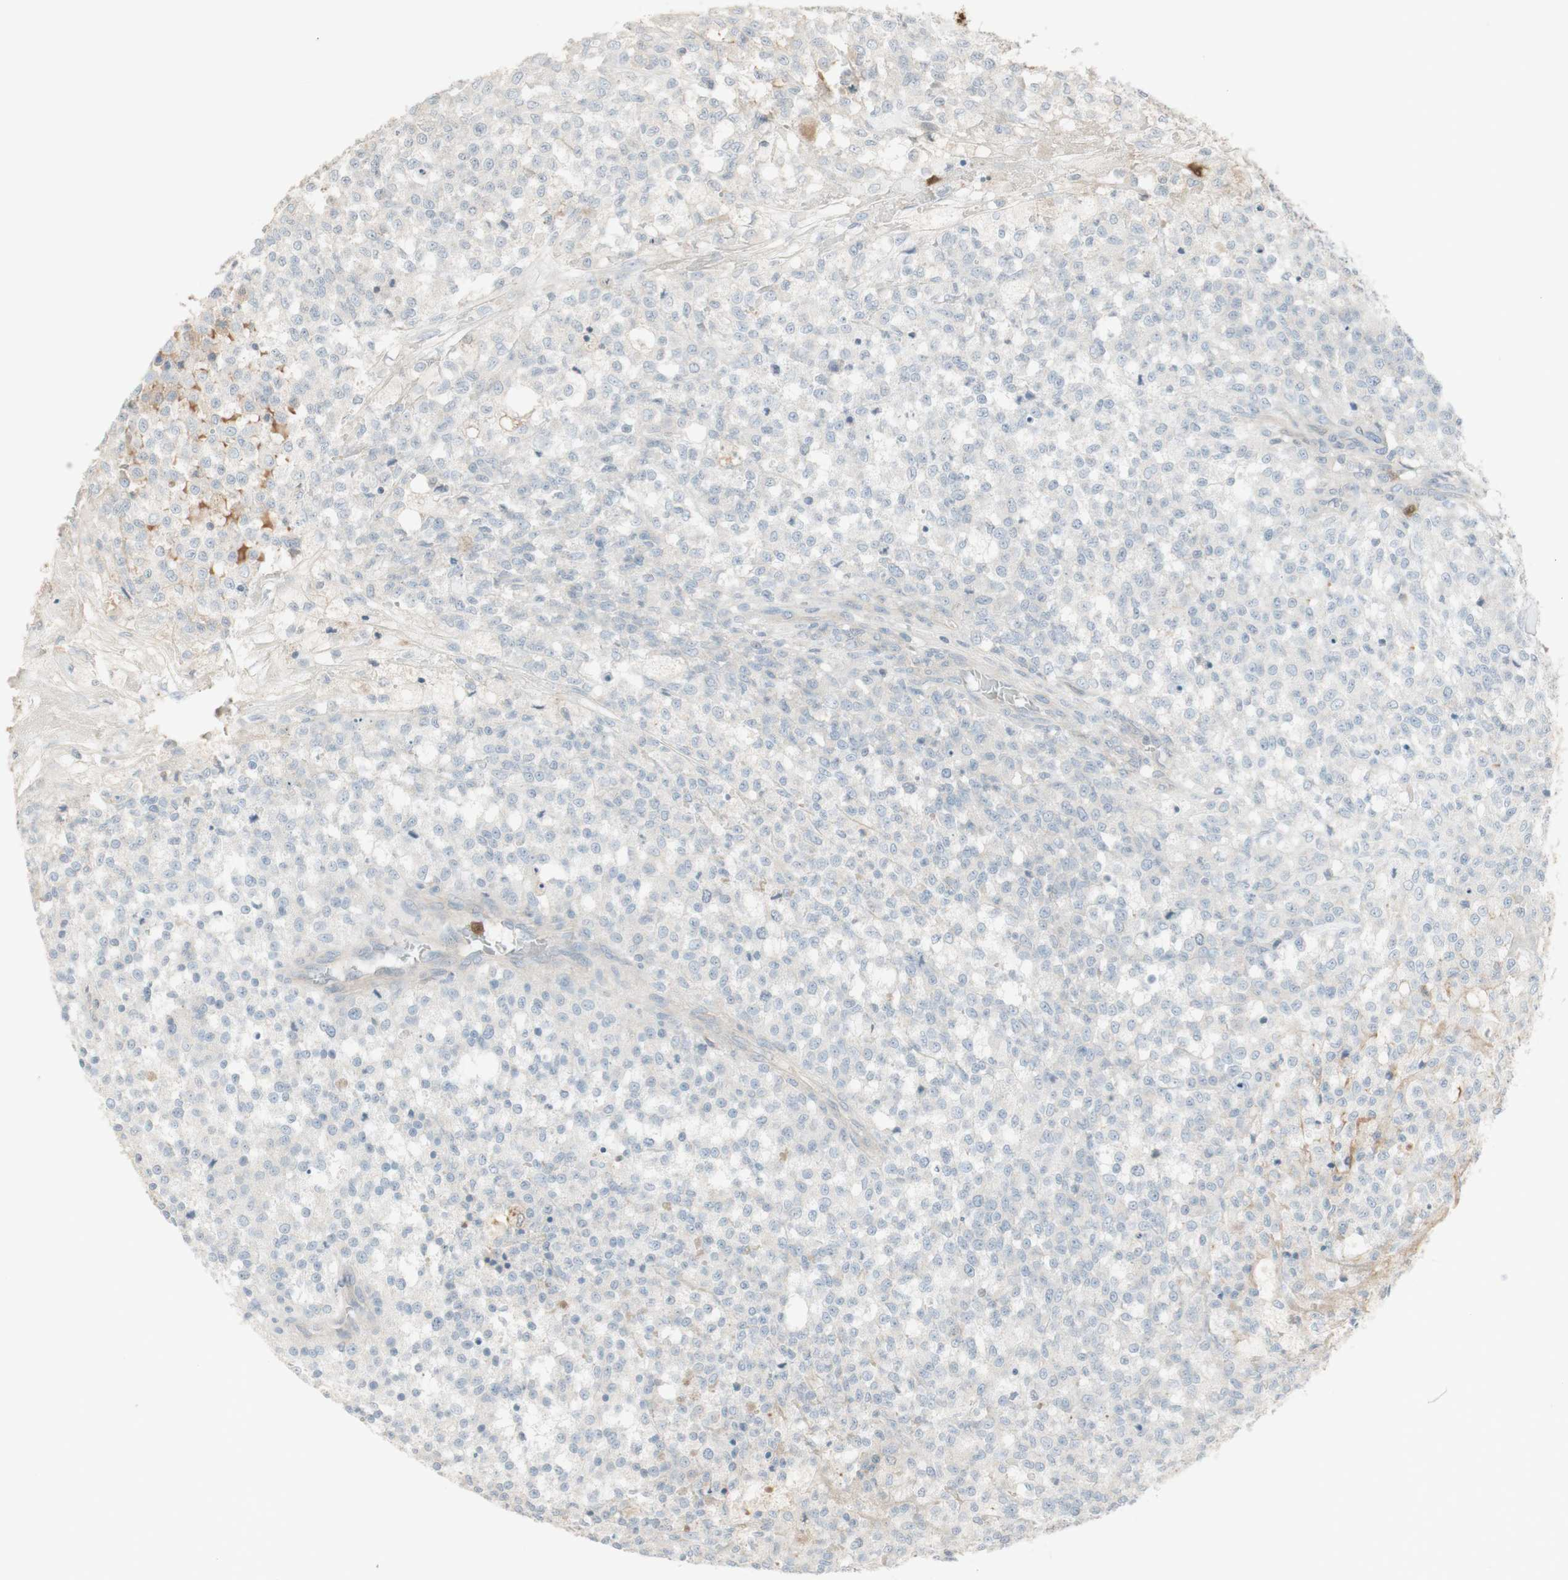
{"staining": {"intensity": "negative", "quantity": "none", "location": "none"}, "tissue": "testis cancer", "cell_type": "Tumor cells", "image_type": "cancer", "snomed": [{"axis": "morphology", "description": "Seminoma, NOS"}, {"axis": "topography", "description": "Testis"}], "caption": "Testis cancer stained for a protein using immunohistochemistry shows no staining tumor cells.", "gene": "NID1", "patient": {"sex": "male", "age": 59}}